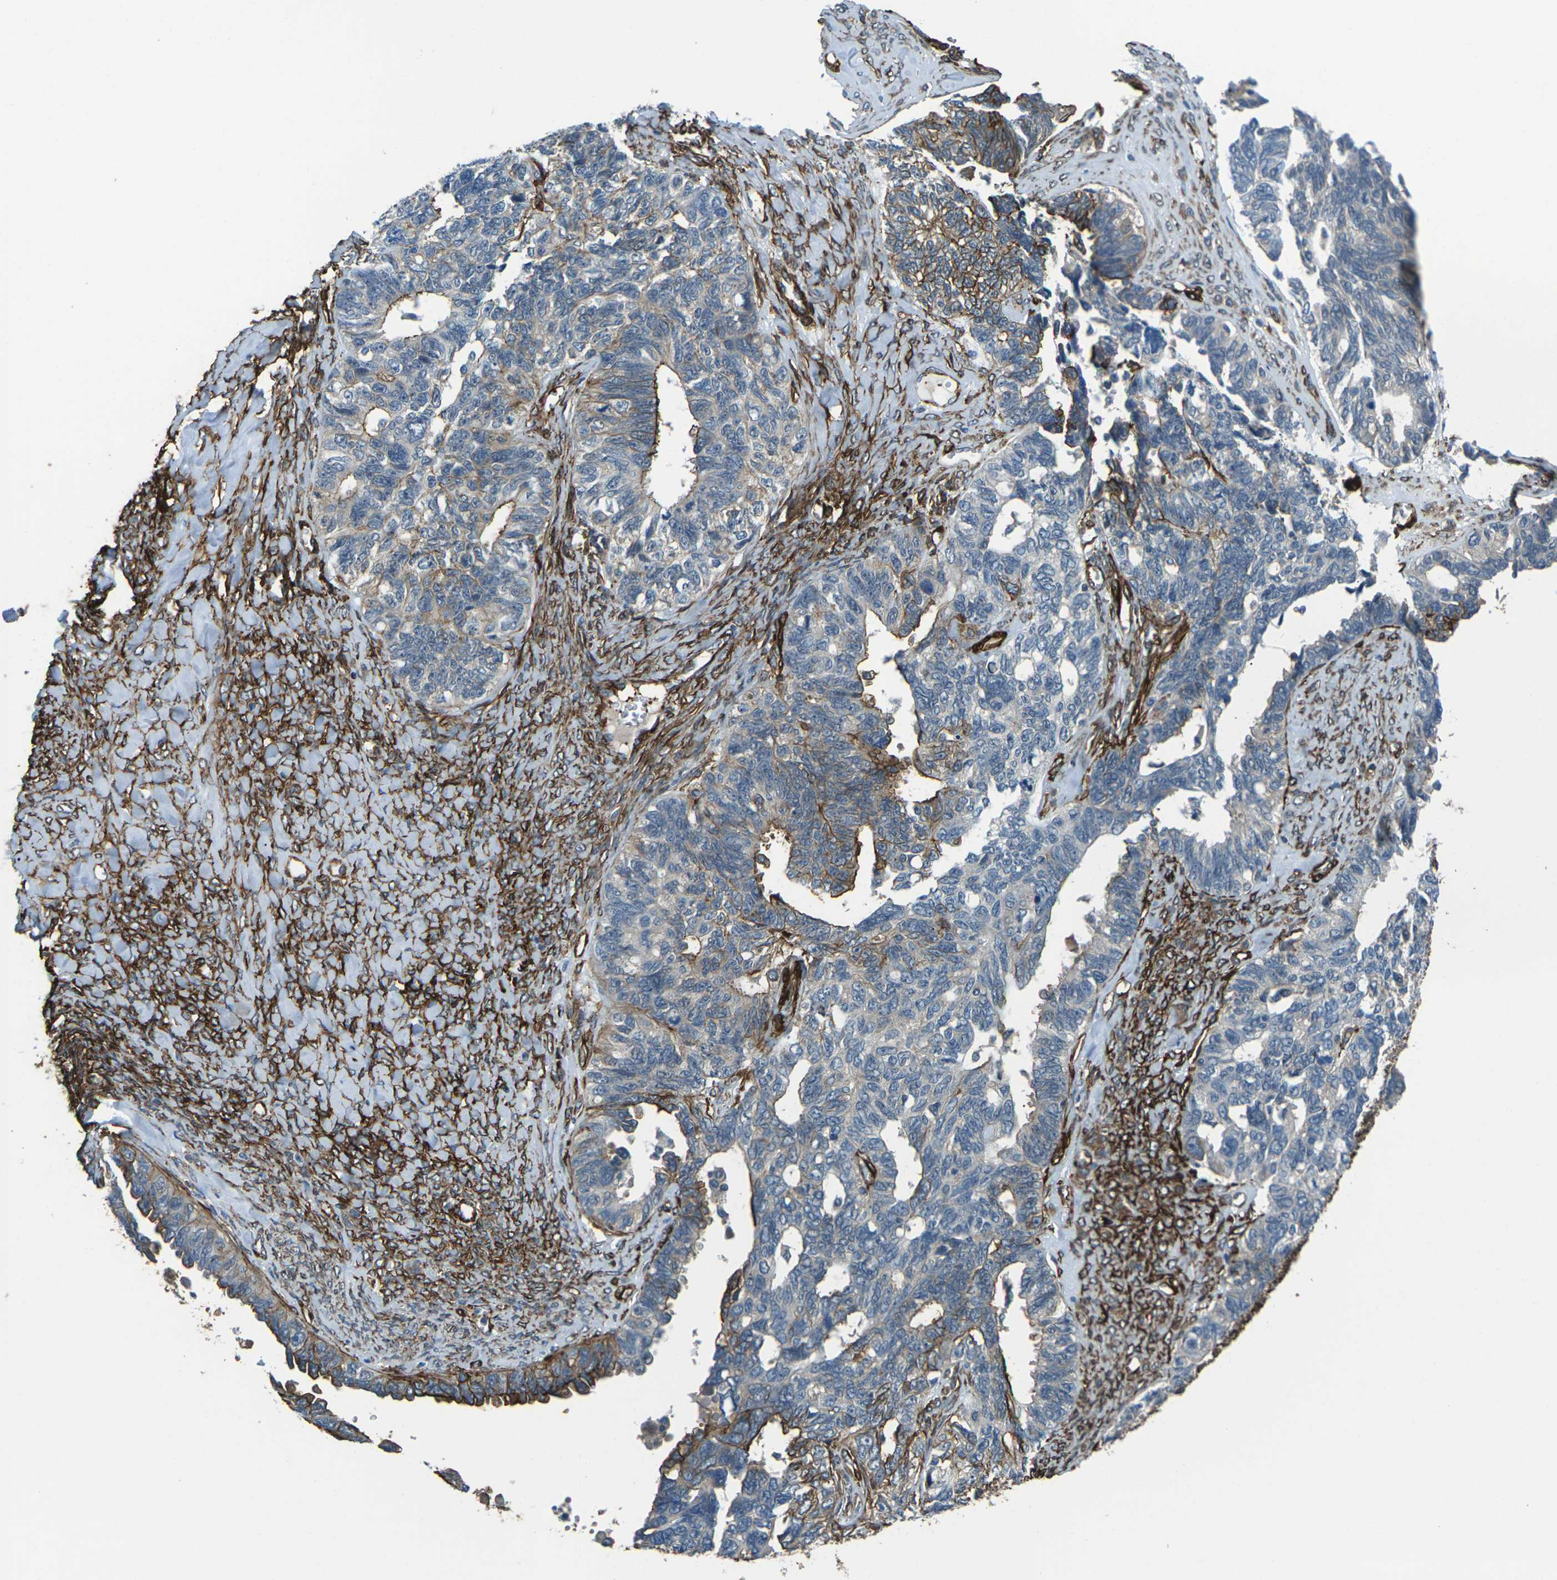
{"staining": {"intensity": "moderate", "quantity": "25%-75%", "location": "cytoplasmic/membranous"}, "tissue": "ovarian cancer", "cell_type": "Tumor cells", "image_type": "cancer", "snomed": [{"axis": "morphology", "description": "Cystadenocarcinoma, serous, NOS"}, {"axis": "topography", "description": "Ovary"}], "caption": "Brown immunohistochemical staining in human ovarian cancer (serous cystadenocarcinoma) demonstrates moderate cytoplasmic/membranous expression in approximately 25%-75% of tumor cells.", "gene": "GRAMD1C", "patient": {"sex": "female", "age": 79}}